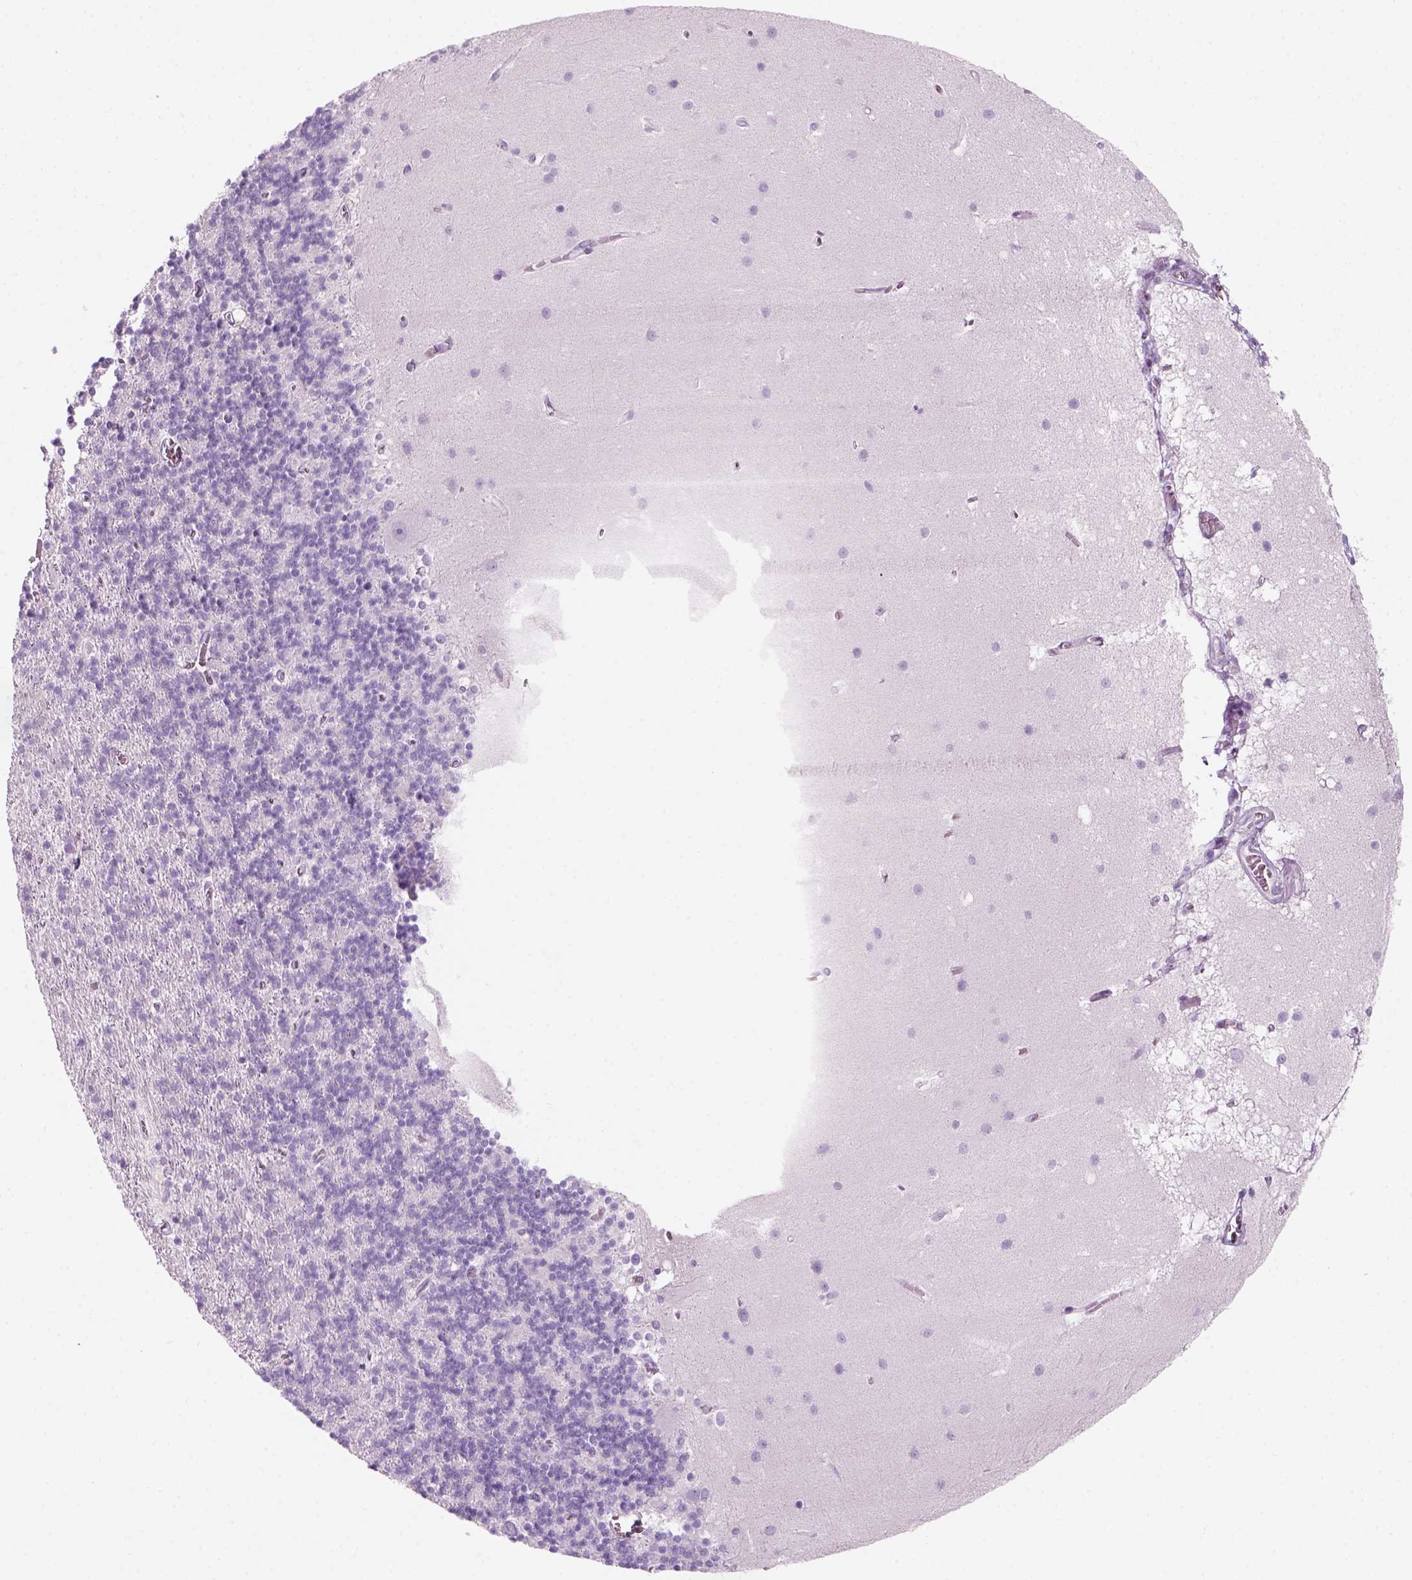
{"staining": {"intensity": "negative", "quantity": "none", "location": "none"}, "tissue": "cerebellum", "cell_type": "Cells in granular layer", "image_type": "normal", "snomed": [{"axis": "morphology", "description": "Normal tissue, NOS"}, {"axis": "topography", "description": "Cerebellum"}], "caption": "Normal cerebellum was stained to show a protein in brown. There is no significant positivity in cells in granular layer.", "gene": "KRTAP11", "patient": {"sex": "male", "age": 70}}